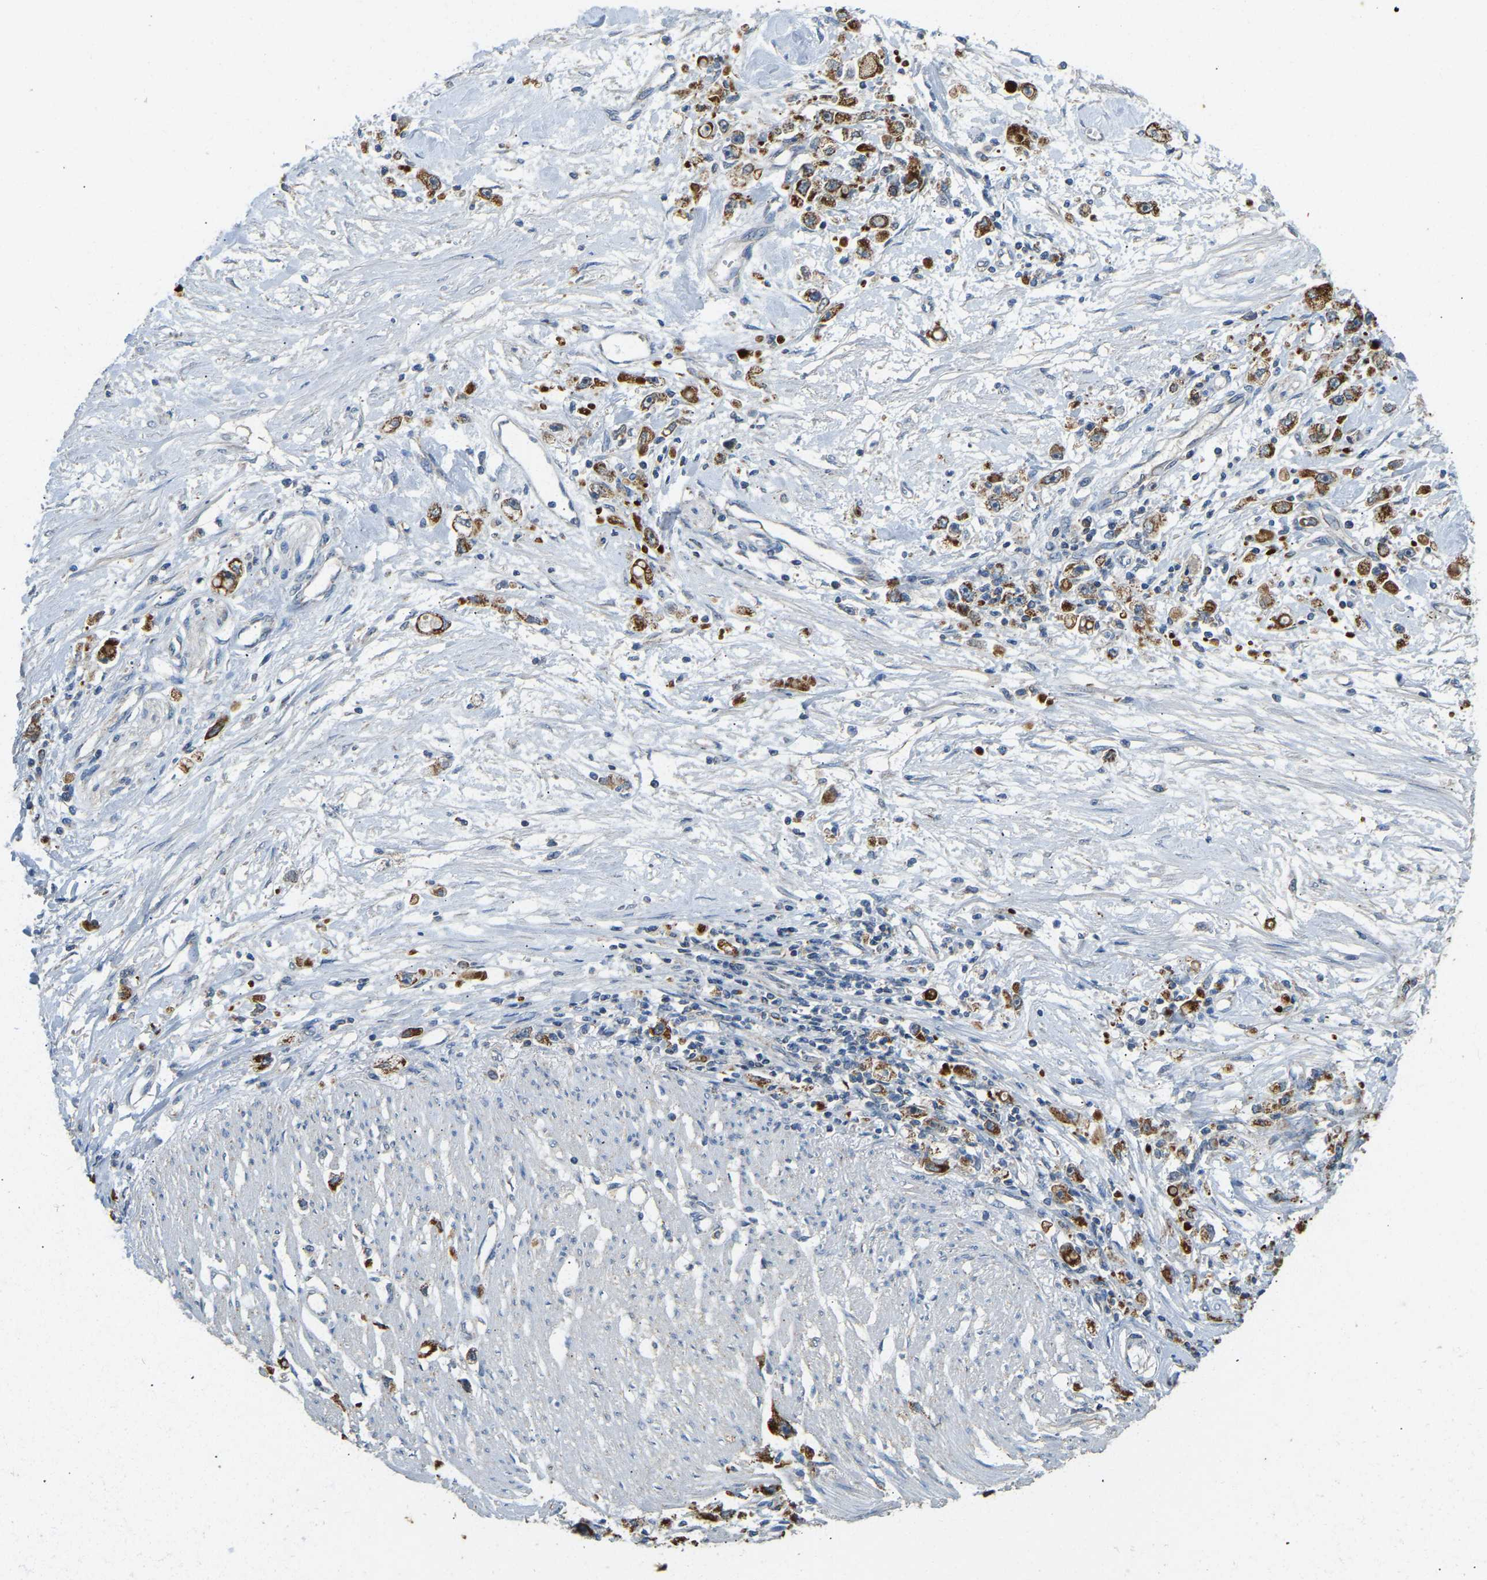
{"staining": {"intensity": "strong", "quantity": ">75%", "location": "cytoplasmic/membranous"}, "tissue": "stomach cancer", "cell_type": "Tumor cells", "image_type": "cancer", "snomed": [{"axis": "morphology", "description": "Adenocarcinoma, NOS"}, {"axis": "topography", "description": "Stomach"}], "caption": "Human stomach cancer (adenocarcinoma) stained with a protein marker demonstrates strong staining in tumor cells.", "gene": "ZNF200", "patient": {"sex": "female", "age": 59}}